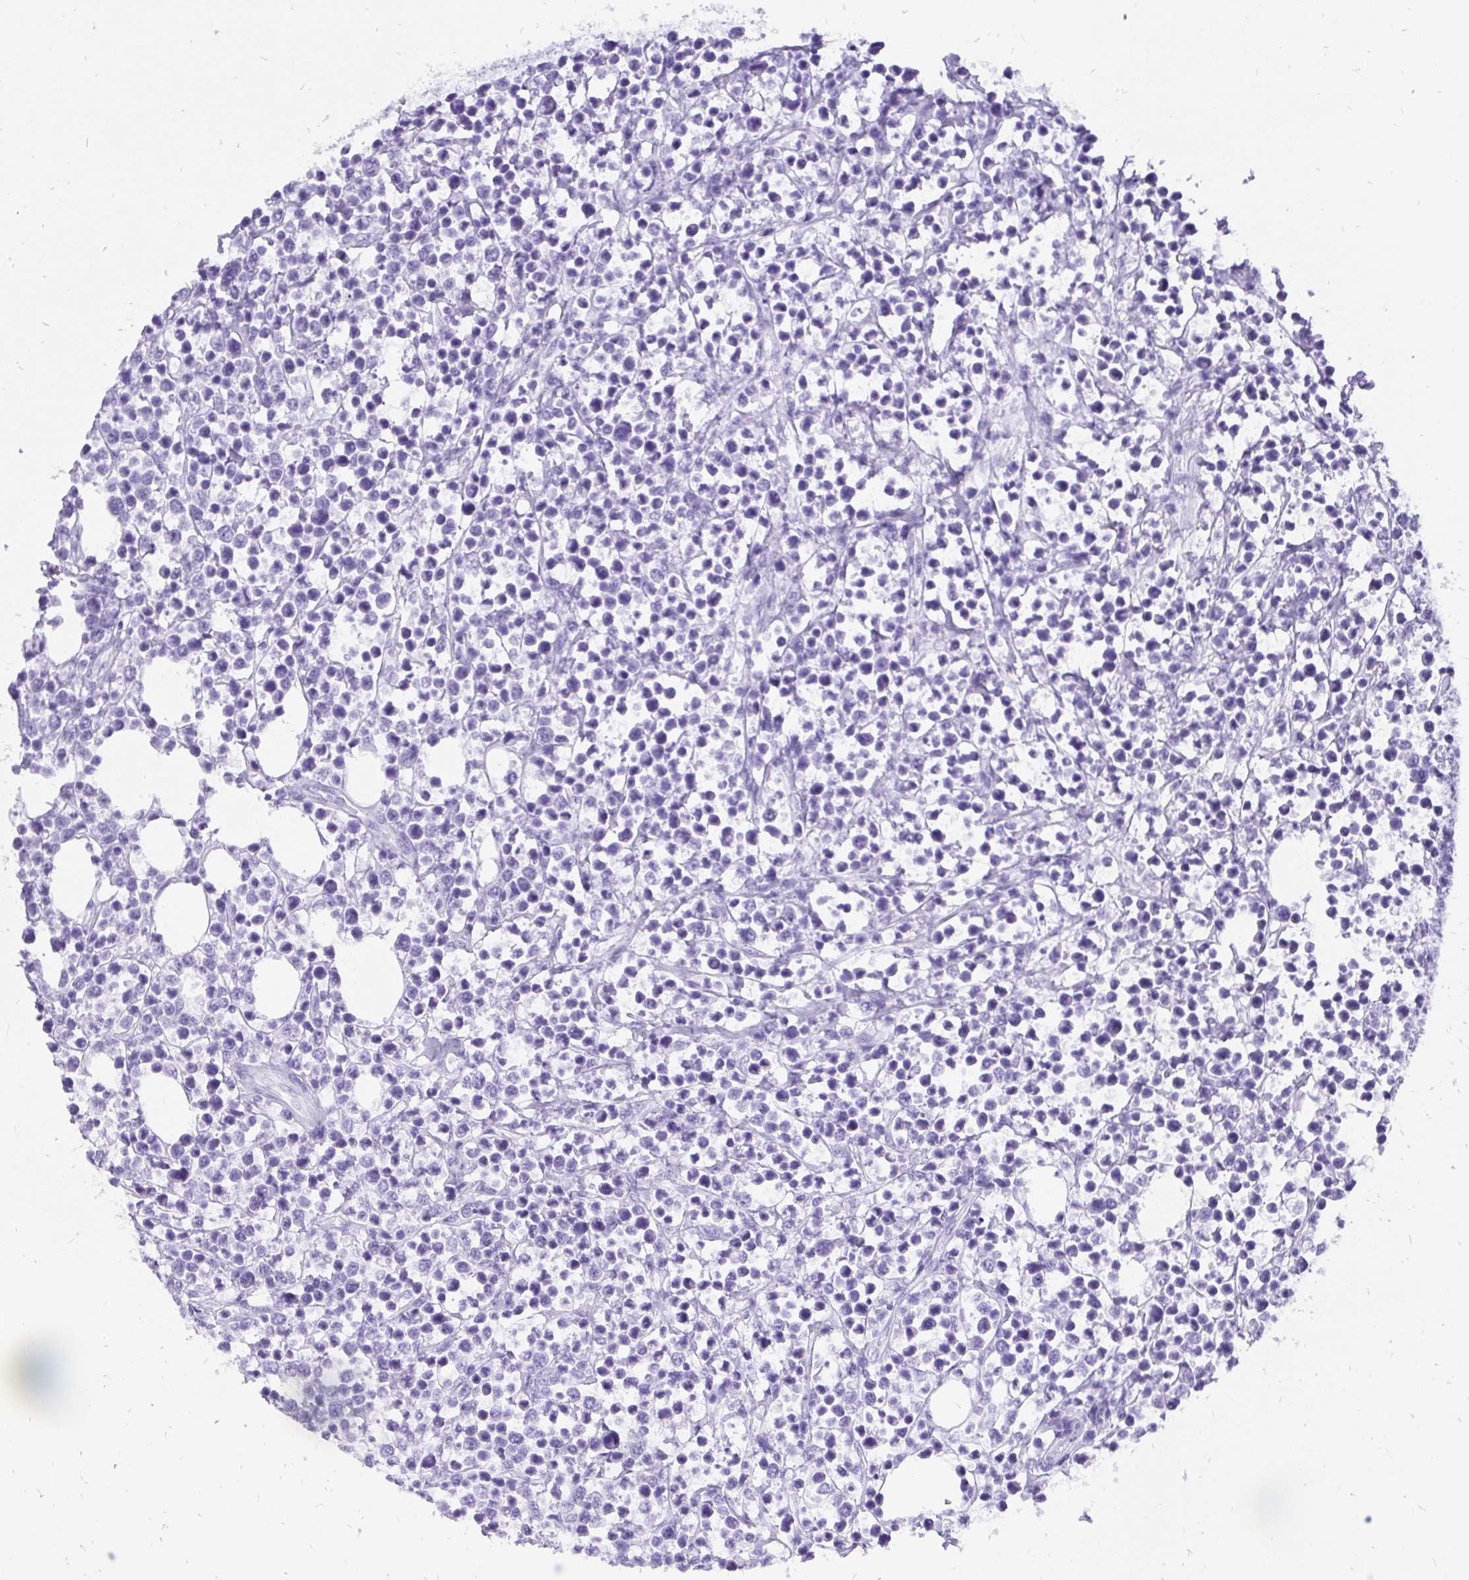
{"staining": {"intensity": "negative", "quantity": "none", "location": "none"}, "tissue": "lymphoma", "cell_type": "Tumor cells", "image_type": "cancer", "snomed": [{"axis": "morphology", "description": "Malignant lymphoma, non-Hodgkin's type, Low grade"}, {"axis": "topography", "description": "Lymph node"}], "caption": "Tumor cells show no significant positivity in lymphoma. The staining is performed using DAB brown chromogen with nuclei counter-stained in using hematoxylin.", "gene": "KRT13", "patient": {"sex": "male", "age": 60}}